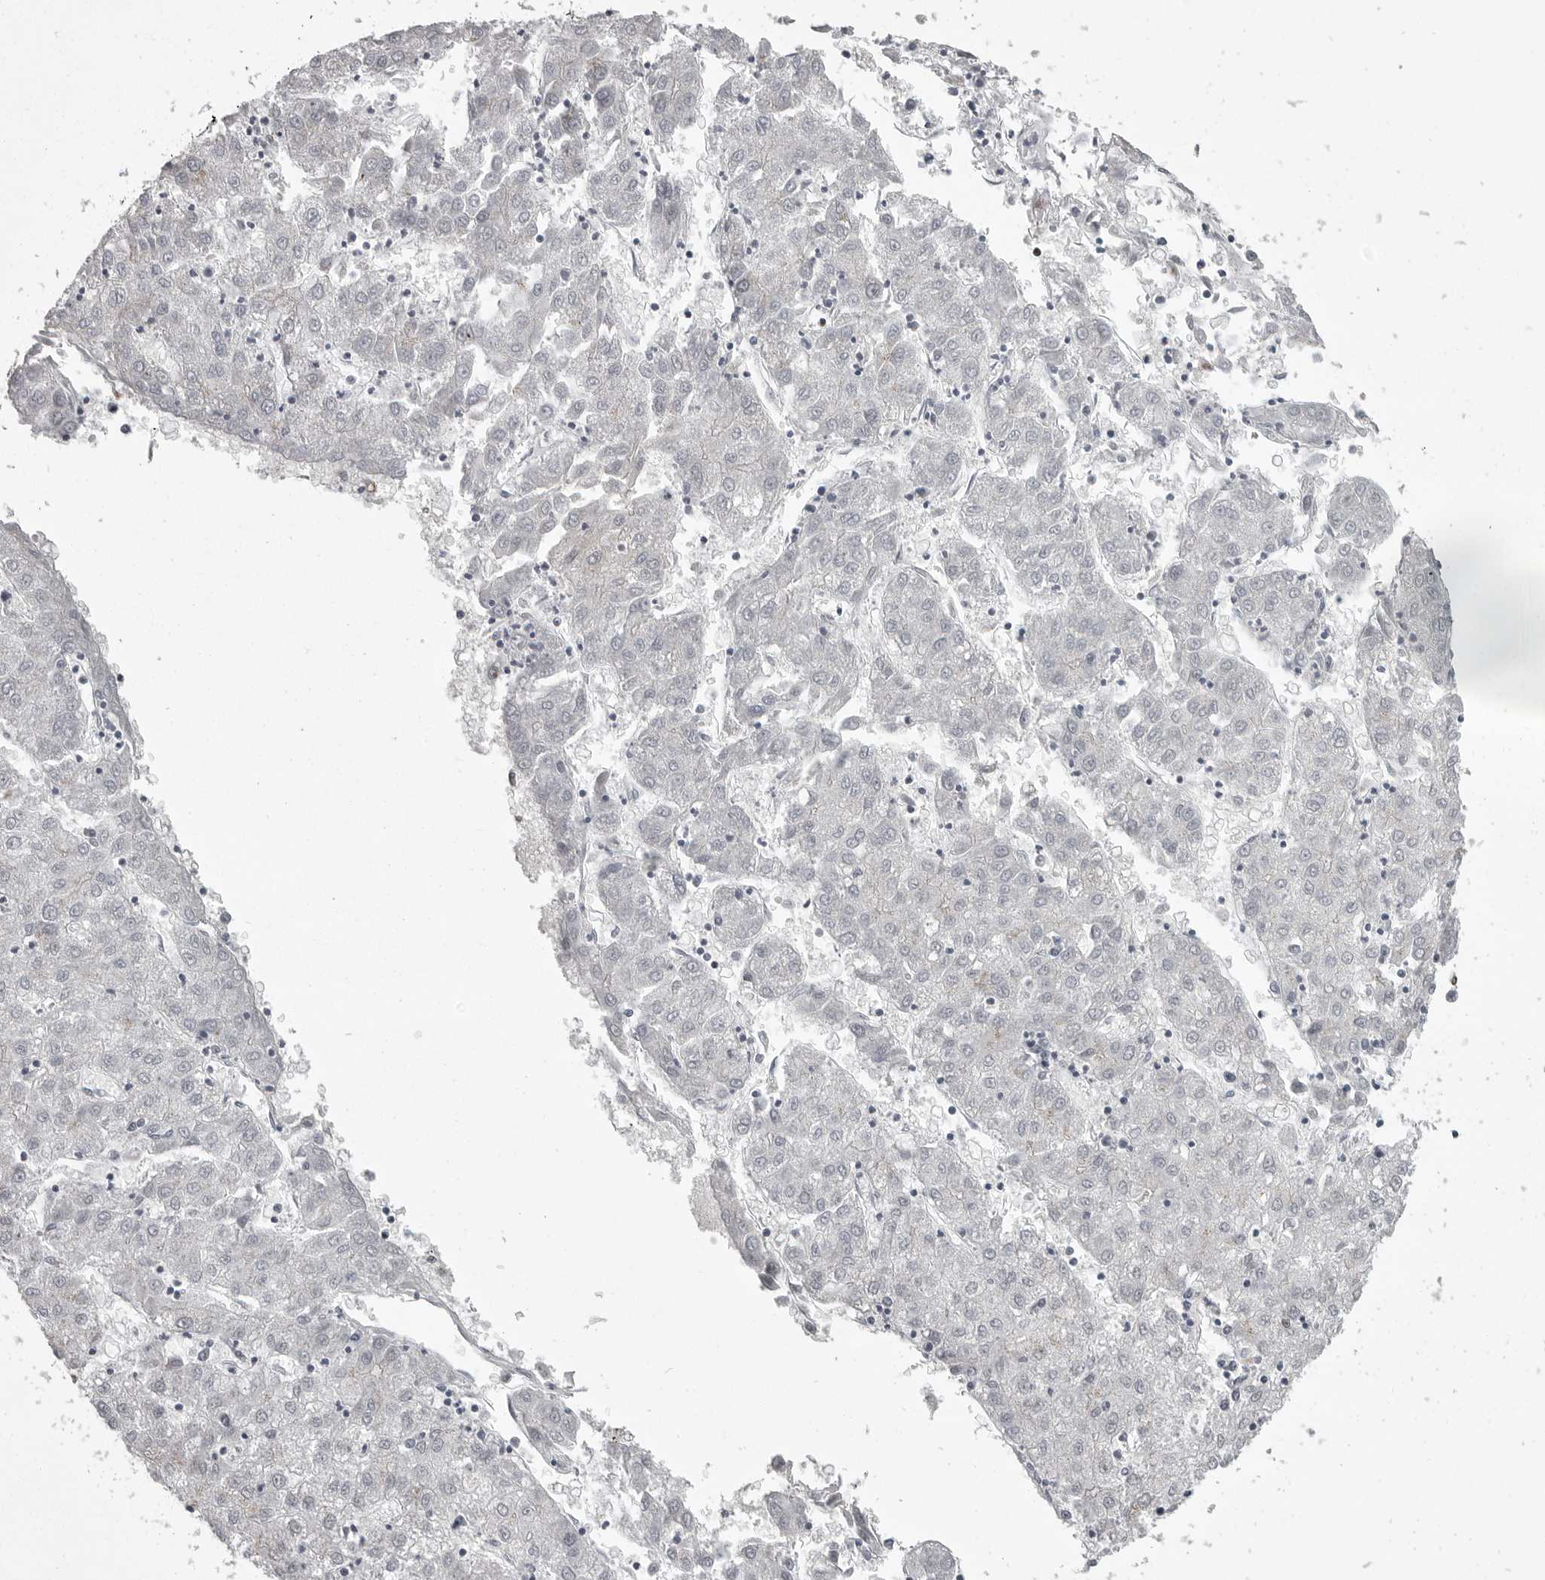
{"staining": {"intensity": "negative", "quantity": "none", "location": "none"}, "tissue": "liver cancer", "cell_type": "Tumor cells", "image_type": "cancer", "snomed": [{"axis": "morphology", "description": "Carcinoma, Hepatocellular, NOS"}, {"axis": "topography", "description": "Liver"}], "caption": "Tumor cells are negative for protein expression in human liver cancer (hepatocellular carcinoma).", "gene": "YAF2", "patient": {"sex": "male", "age": 72}}